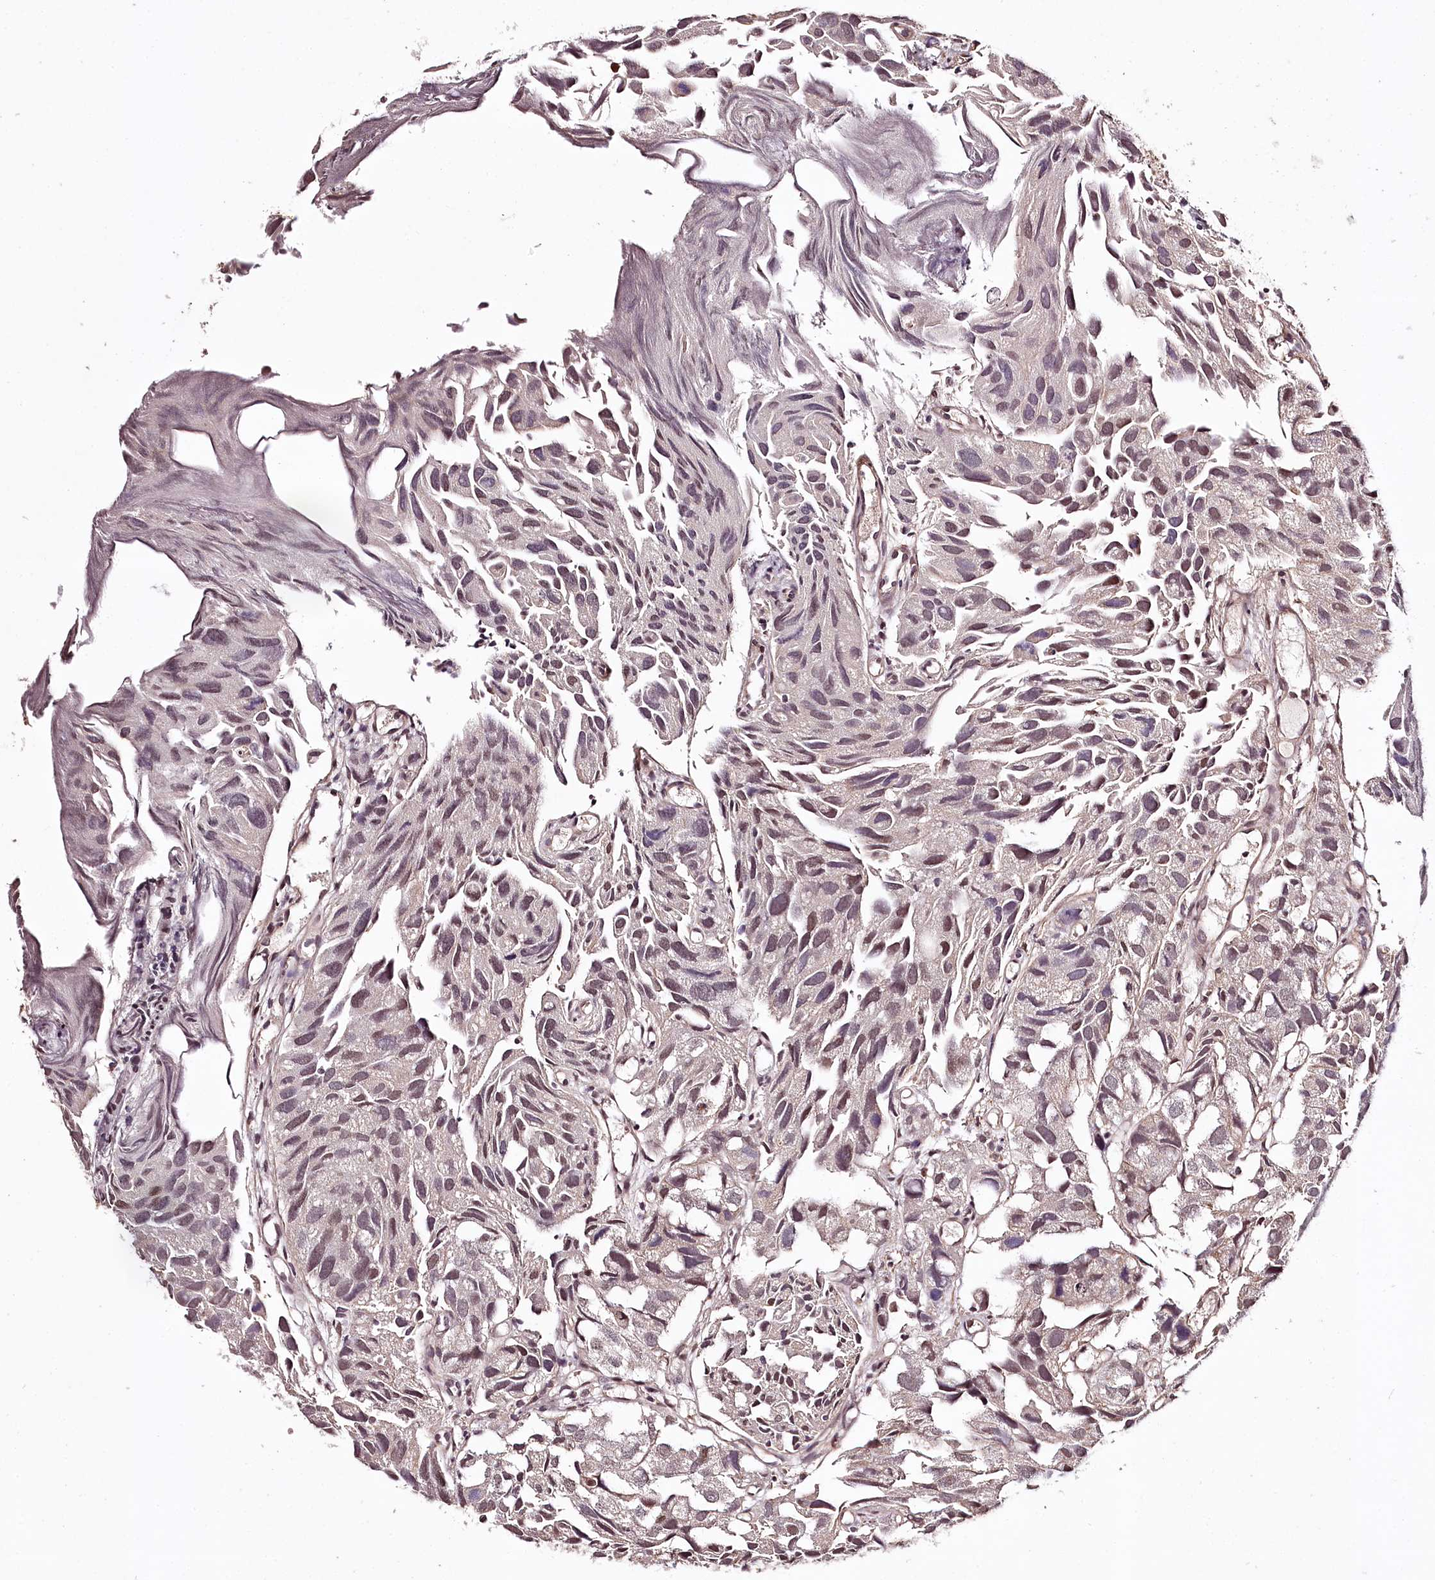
{"staining": {"intensity": "moderate", "quantity": "25%-75%", "location": "nuclear"}, "tissue": "urothelial cancer", "cell_type": "Tumor cells", "image_type": "cancer", "snomed": [{"axis": "morphology", "description": "Urothelial carcinoma, High grade"}, {"axis": "topography", "description": "Urinary bladder"}], "caption": "DAB immunohistochemical staining of human urothelial cancer demonstrates moderate nuclear protein expression in about 25%-75% of tumor cells. (Brightfield microscopy of DAB IHC at high magnification).", "gene": "TTC33", "patient": {"sex": "female", "age": 75}}